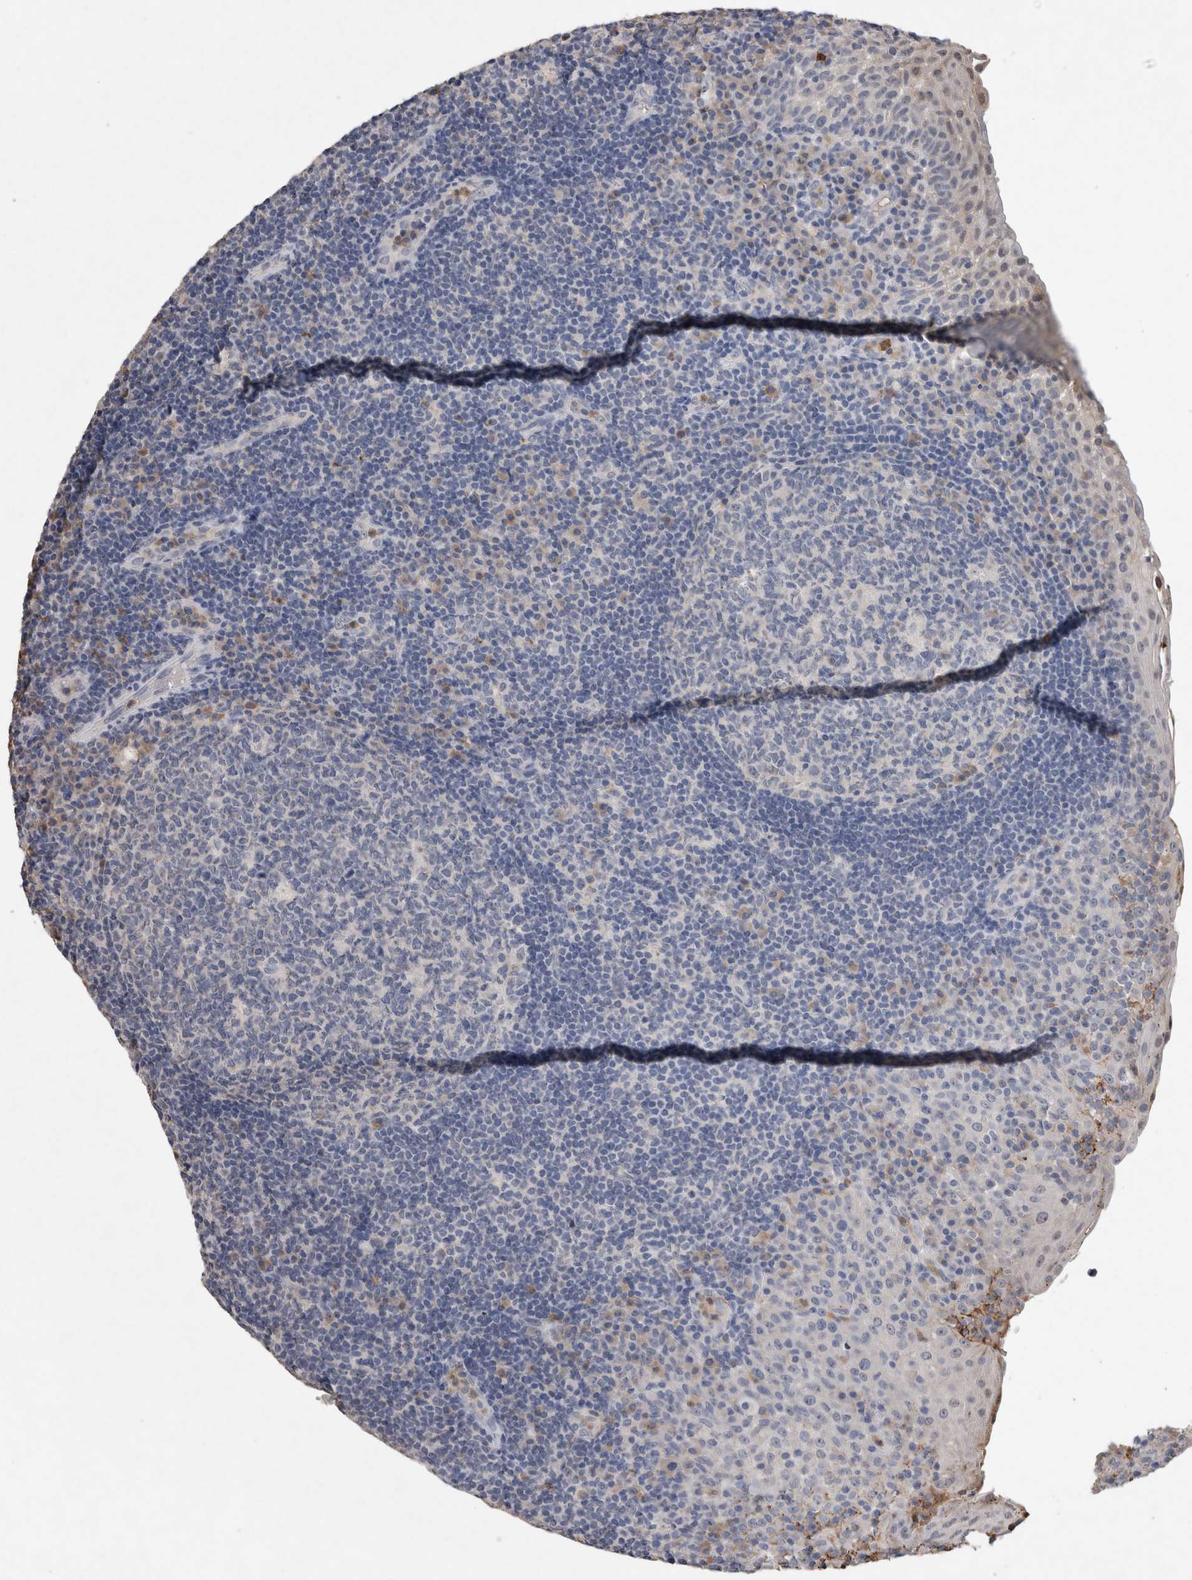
{"staining": {"intensity": "negative", "quantity": "none", "location": "none"}, "tissue": "tonsil", "cell_type": "Germinal center cells", "image_type": "normal", "snomed": [{"axis": "morphology", "description": "Normal tissue, NOS"}, {"axis": "topography", "description": "Tonsil"}], "caption": "IHC of unremarkable human tonsil exhibits no staining in germinal center cells. (DAB immunohistochemistry (IHC) with hematoxylin counter stain).", "gene": "FABP7", "patient": {"sex": "female", "age": 40}}